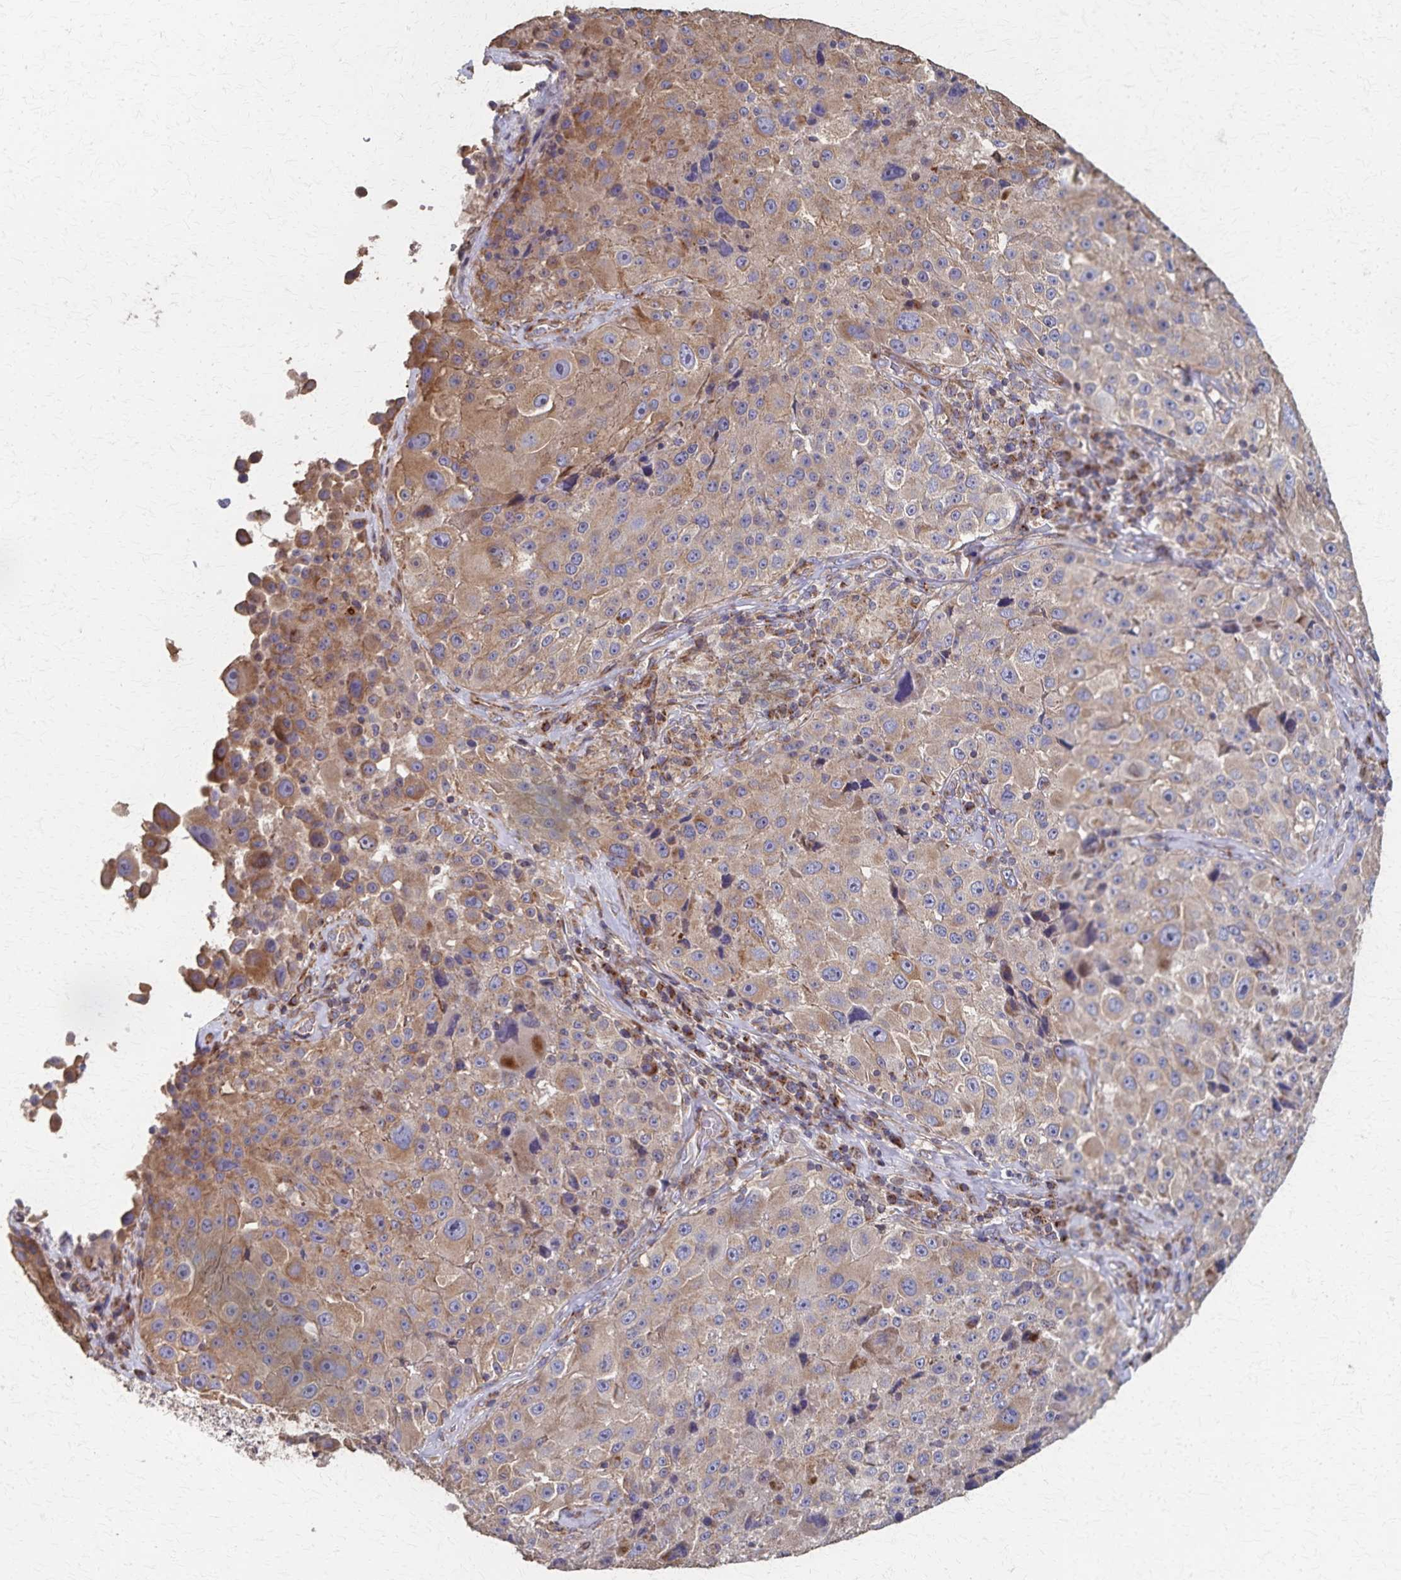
{"staining": {"intensity": "moderate", "quantity": ">75%", "location": "cytoplasmic/membranous"}, "tissue": "melanoma", "cell_type": "Tumor cells", "image_type": "cancer", "snomed": [{"axis": "morphology", "description": "Malignant melanoma, Metastatic site"}, {"axis": "topography", "description": "Lymph node"}], "caption": "A photomicrograph of malignant melanoma (metastatic site) stained for a protein shows moderate cytoplasmic/membranous brown staining in tumor cells. Nuclei are stained in blue.", "gene": "PGAP2", "patient": {"sex": "male", "age": 62}}